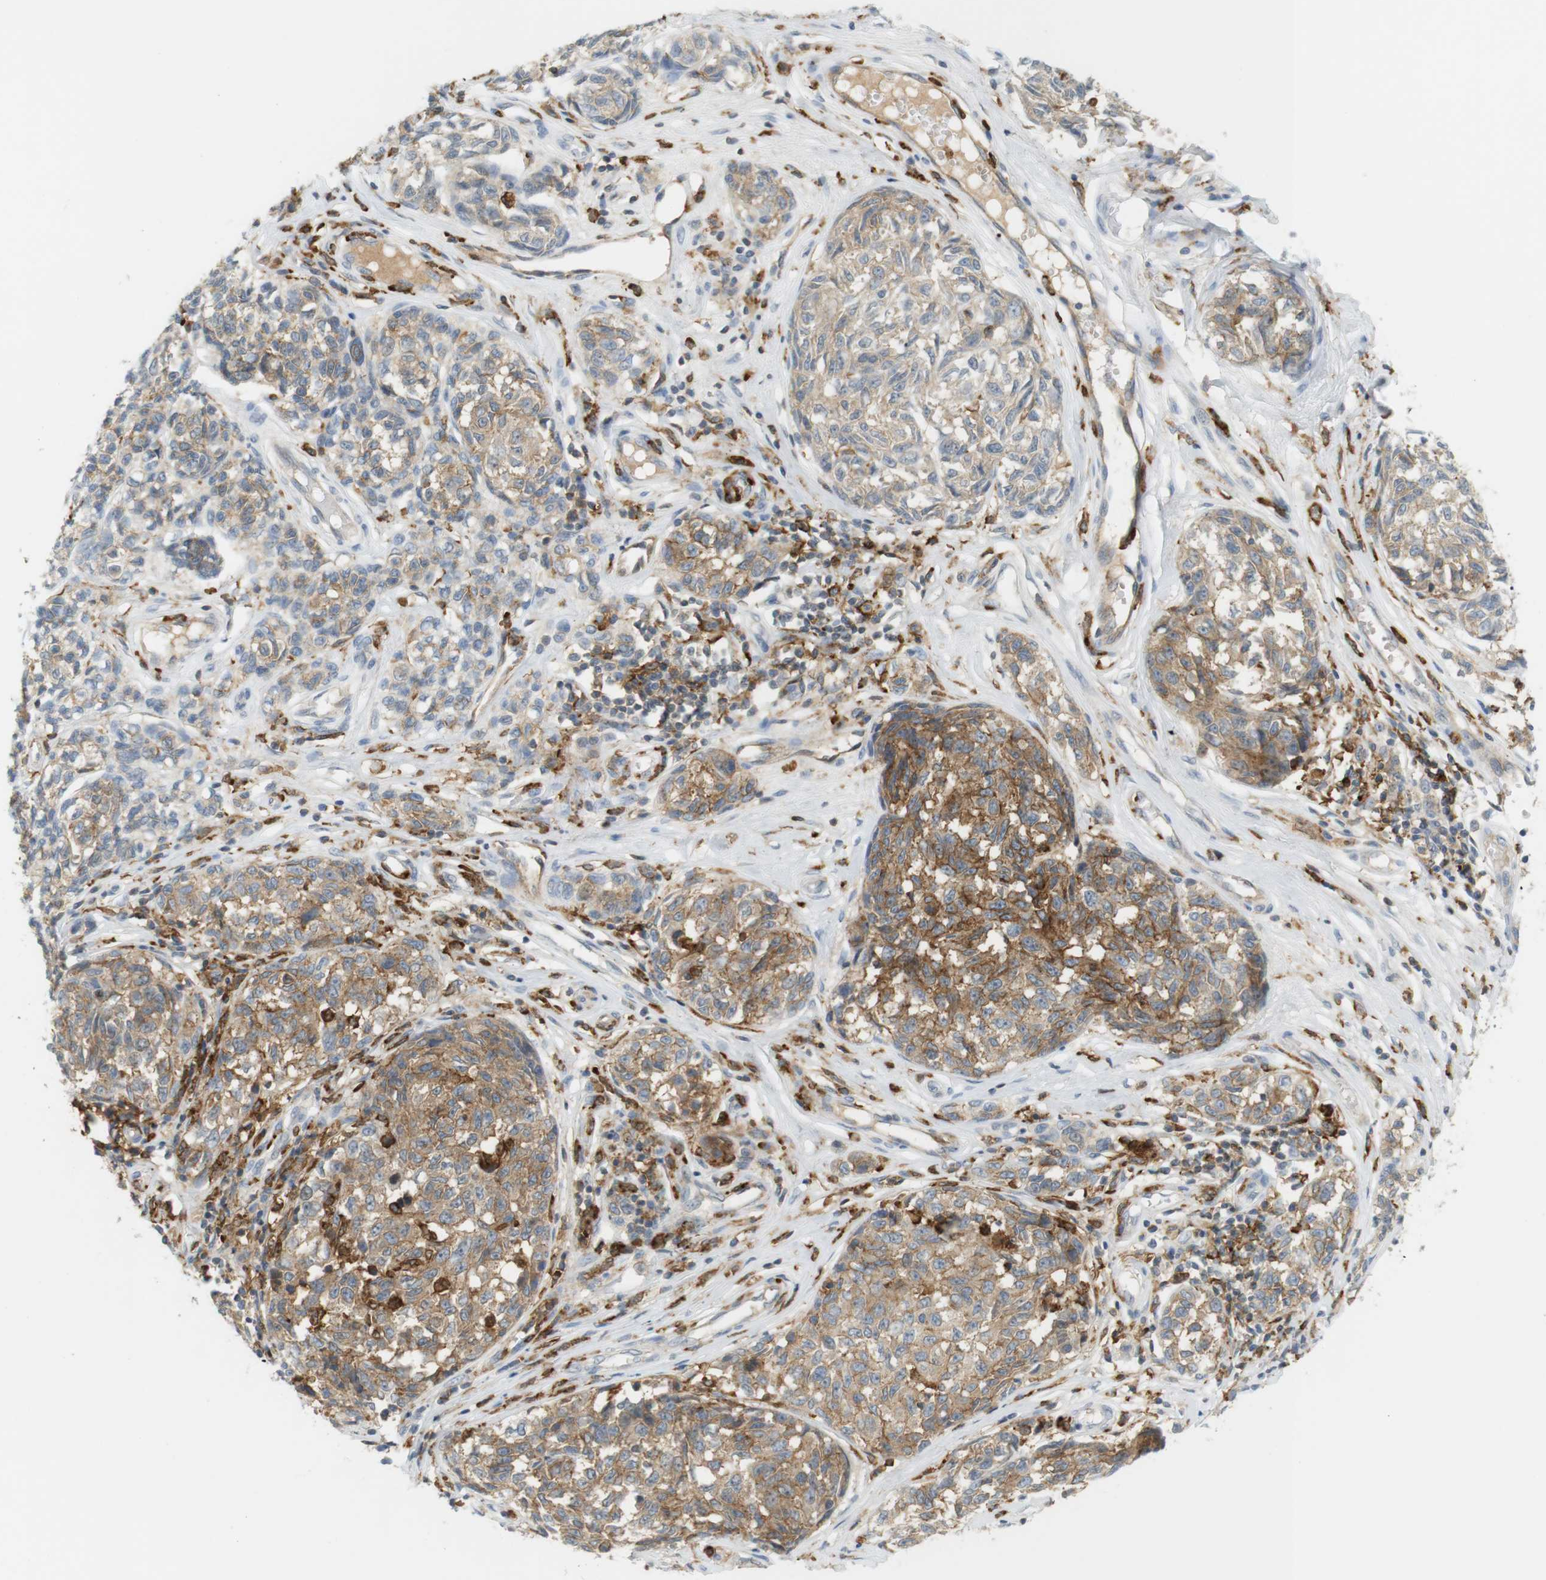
{"staining": {"intensity": "moderate", "quantity": ">75%", "location": "cytoplasmic/membranous"}, "tissue": "melanoma", "cell_type": "Tumor cells", "image_type": "cancer", "snomed": [{"axis": "morphology", "description": "Malignant melanoma, NOS"}, {"axis": "topography", "description": "Skin"}], "caption": "A histopathology image of human malignant melanoma stained for a protein displays moderate cytoplasmic/membranous brown staining in tumor cells. Nuclei are stained in blue.", "gene": "SIRPA", "patient": {"sex": "female", "age": 64}}